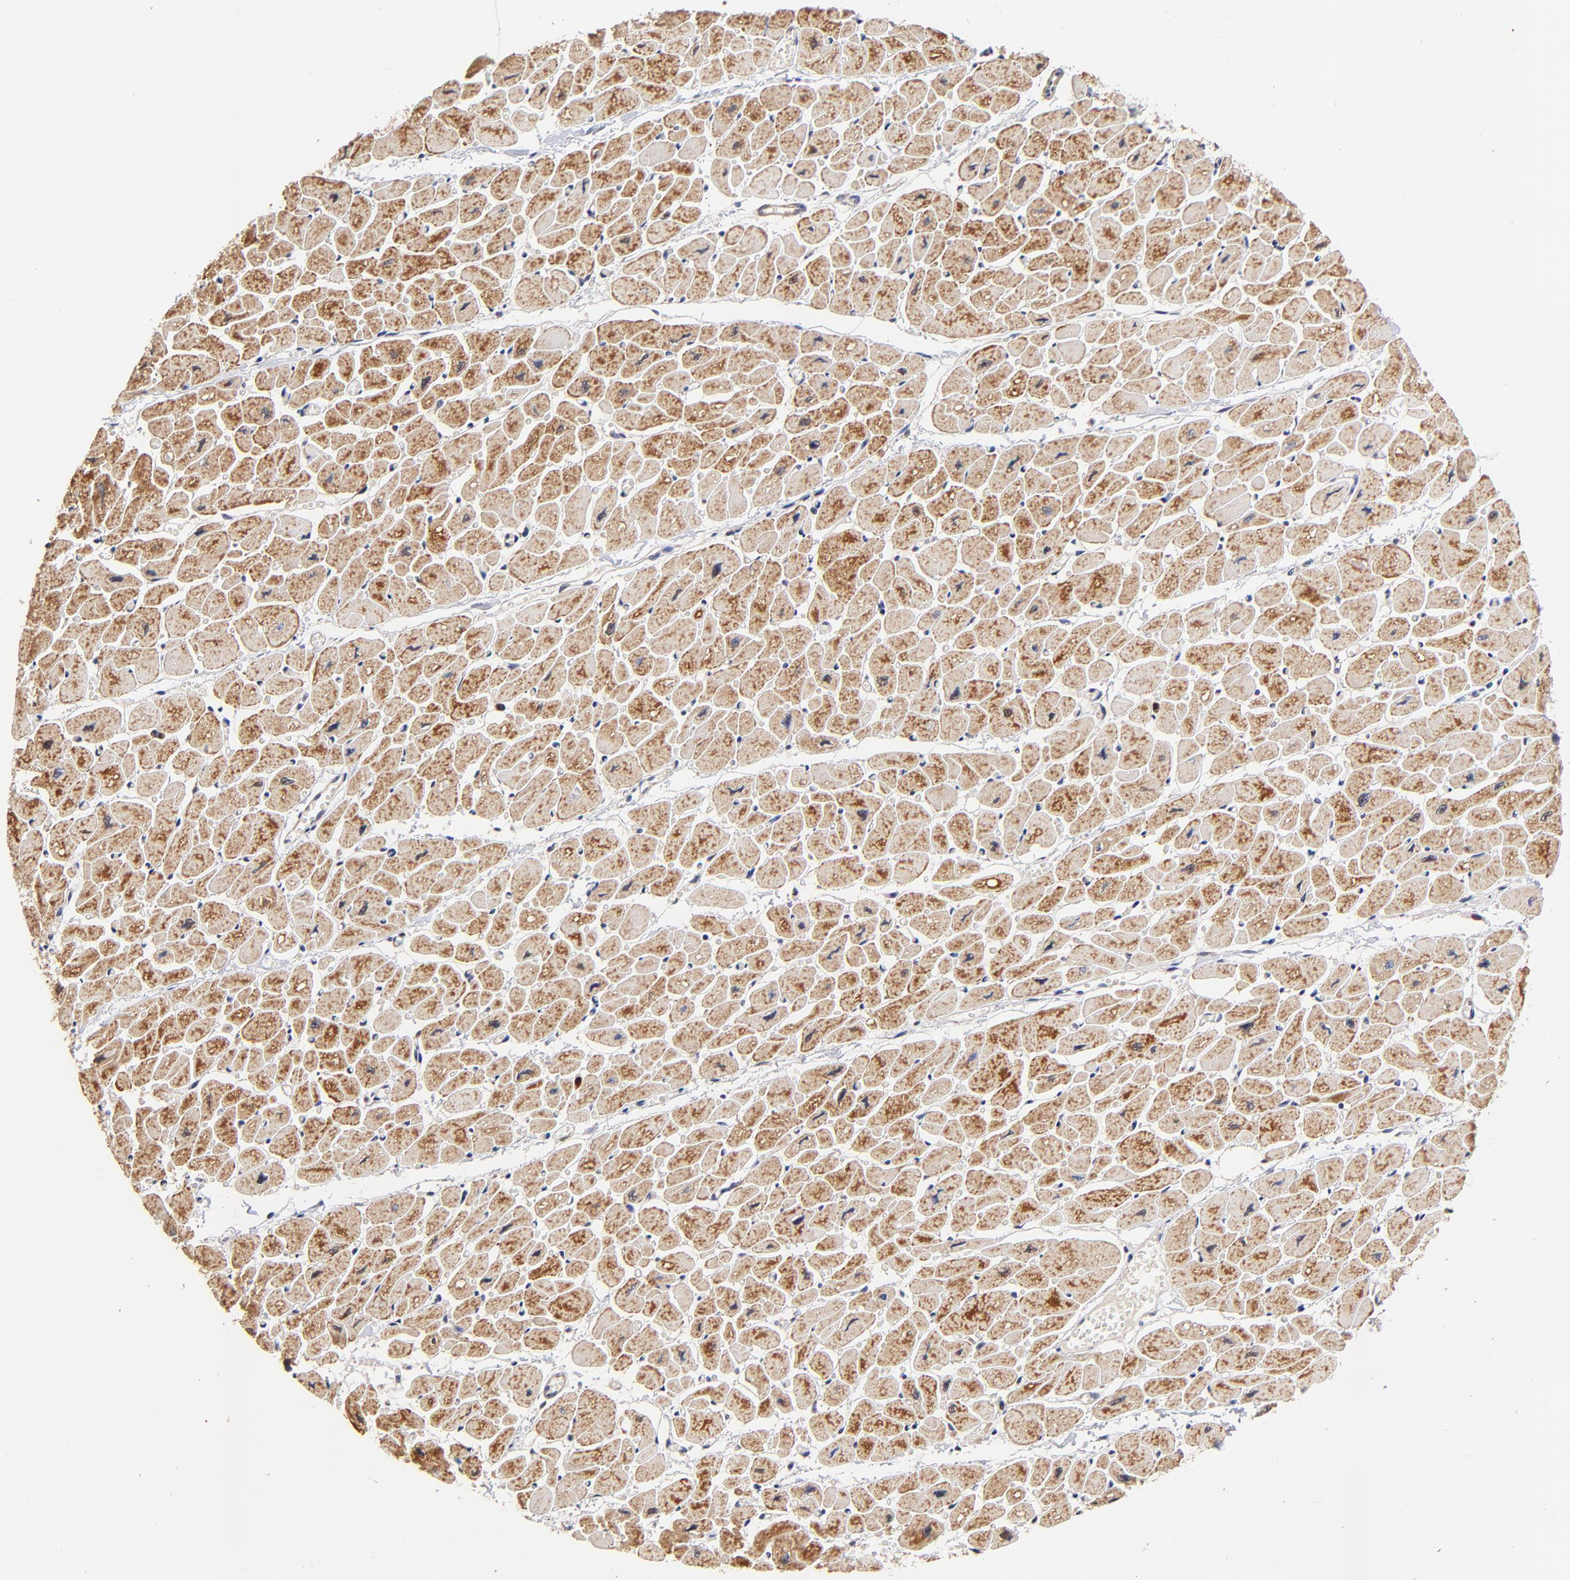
{"staining": {"intensity": "moderate", "quantity": ">75%", "location": "cytoplasmic/membranous"}, "tissue": "heart muscle", "cell_type": "Cardiomyocytes", "image_type": "normal", "snomed": [{"axis": "morphology", "description": "Normal tissue, NOS"}, {"axis": "topography", "description": "Heart"}], "caption": "Unremarkable heart muscle shows moderate cytoplasmic/membranous positivity in approximately >75% of cardiomyocytes.", "gene": "BBOF1", "patient": {"sex": "female", "age": 54}}